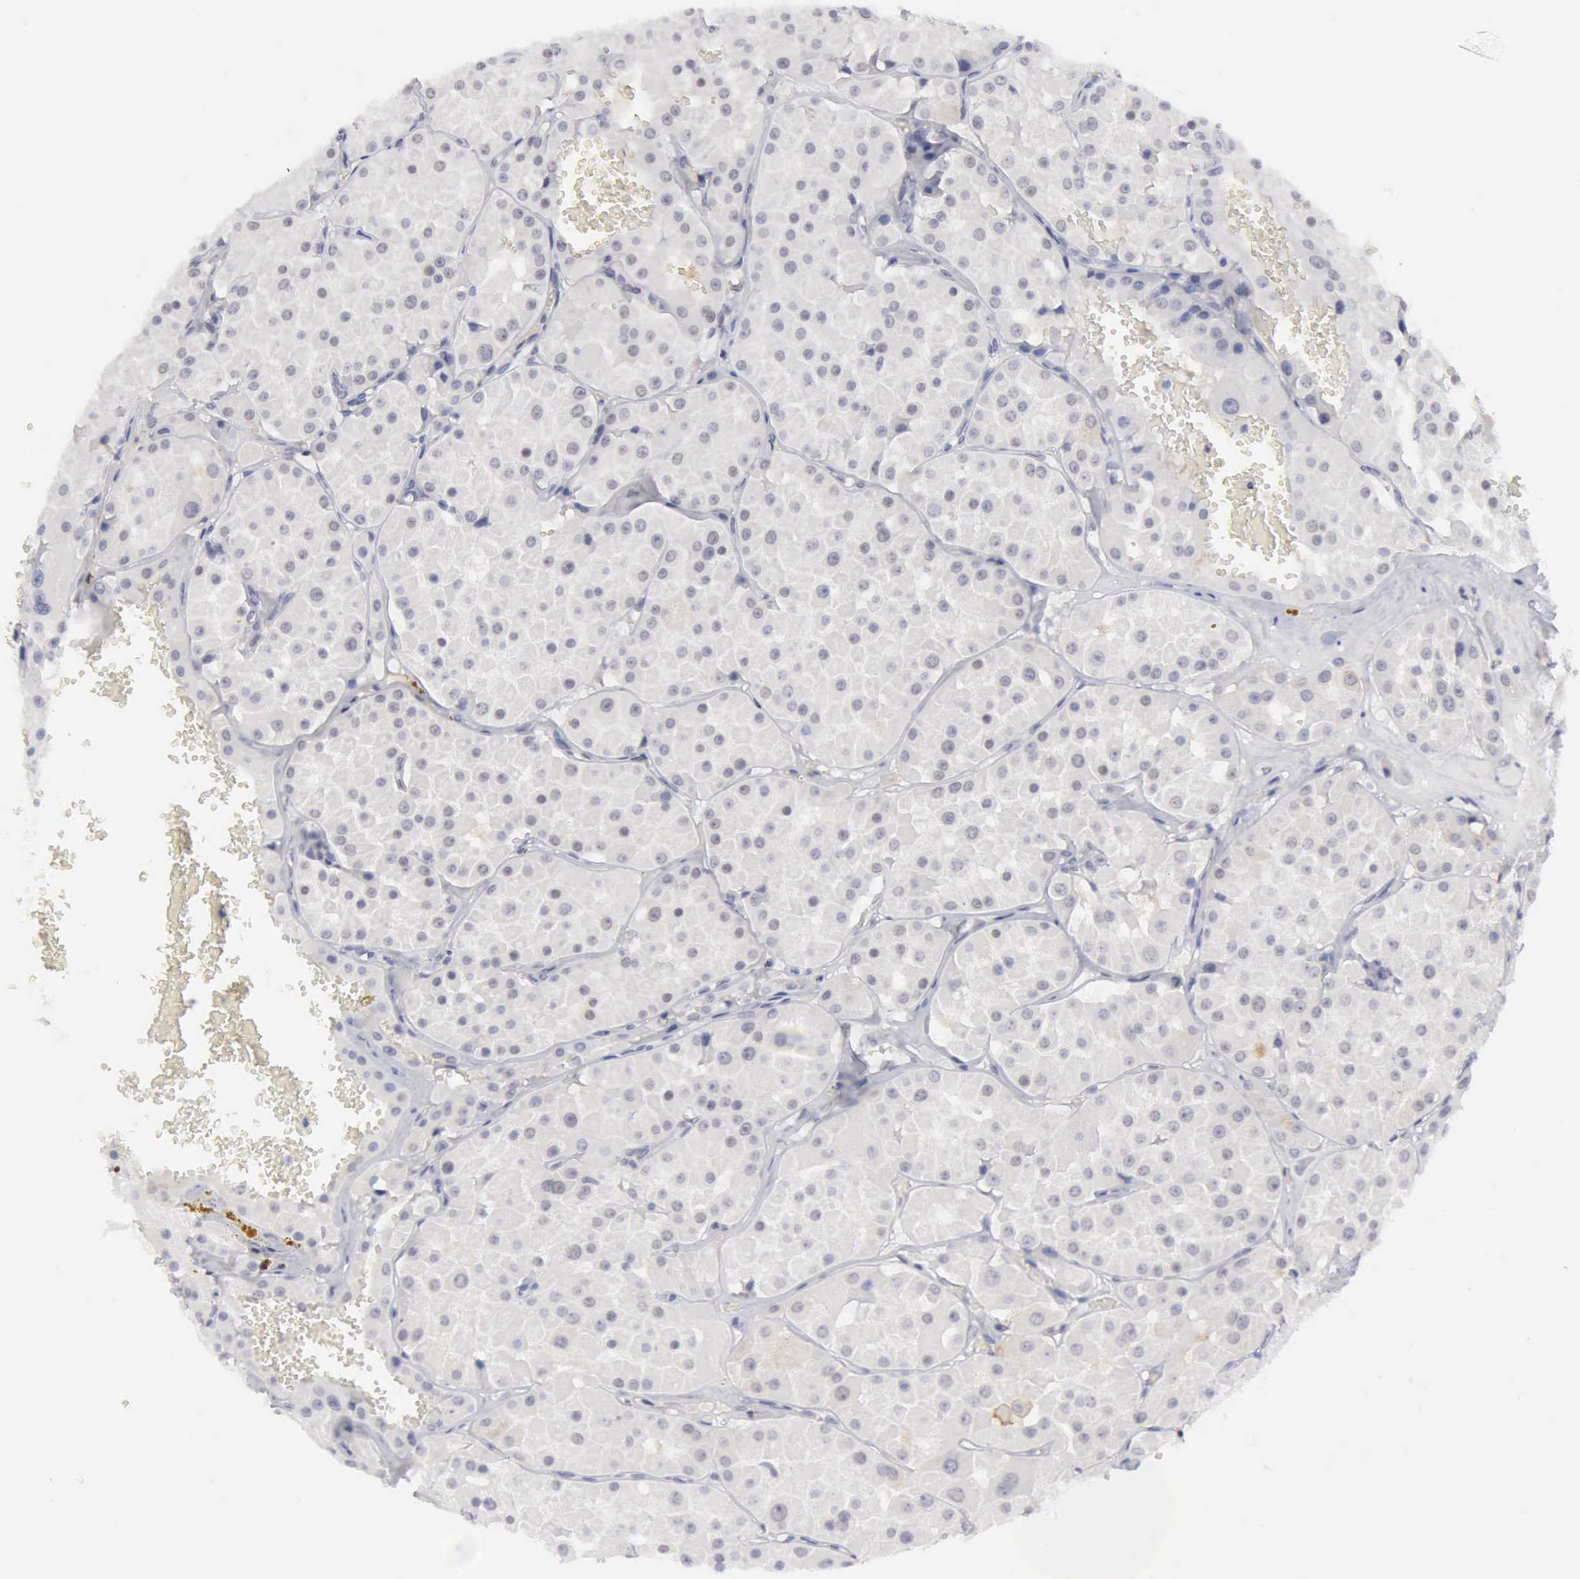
{"staining": {"intensity": "negative", "quantity": "none", "location": "none"}, "tissue": "renal cancer", "cell_type": "Tumor cells", "image_type": "cancer", "snomed": [{"axis": "morphology", "description": "Adenocarcinoma, uncertain malignant potential"}, {"axis": "topography", "description": "Kidney"}], "caption": "A photomicrograph of human renal adenocarcinoma,  uncertain malignant potential is negative for staining in tumor cells.", "gene": "TFRC", "patient": {"sex": "male", "age": 63}}